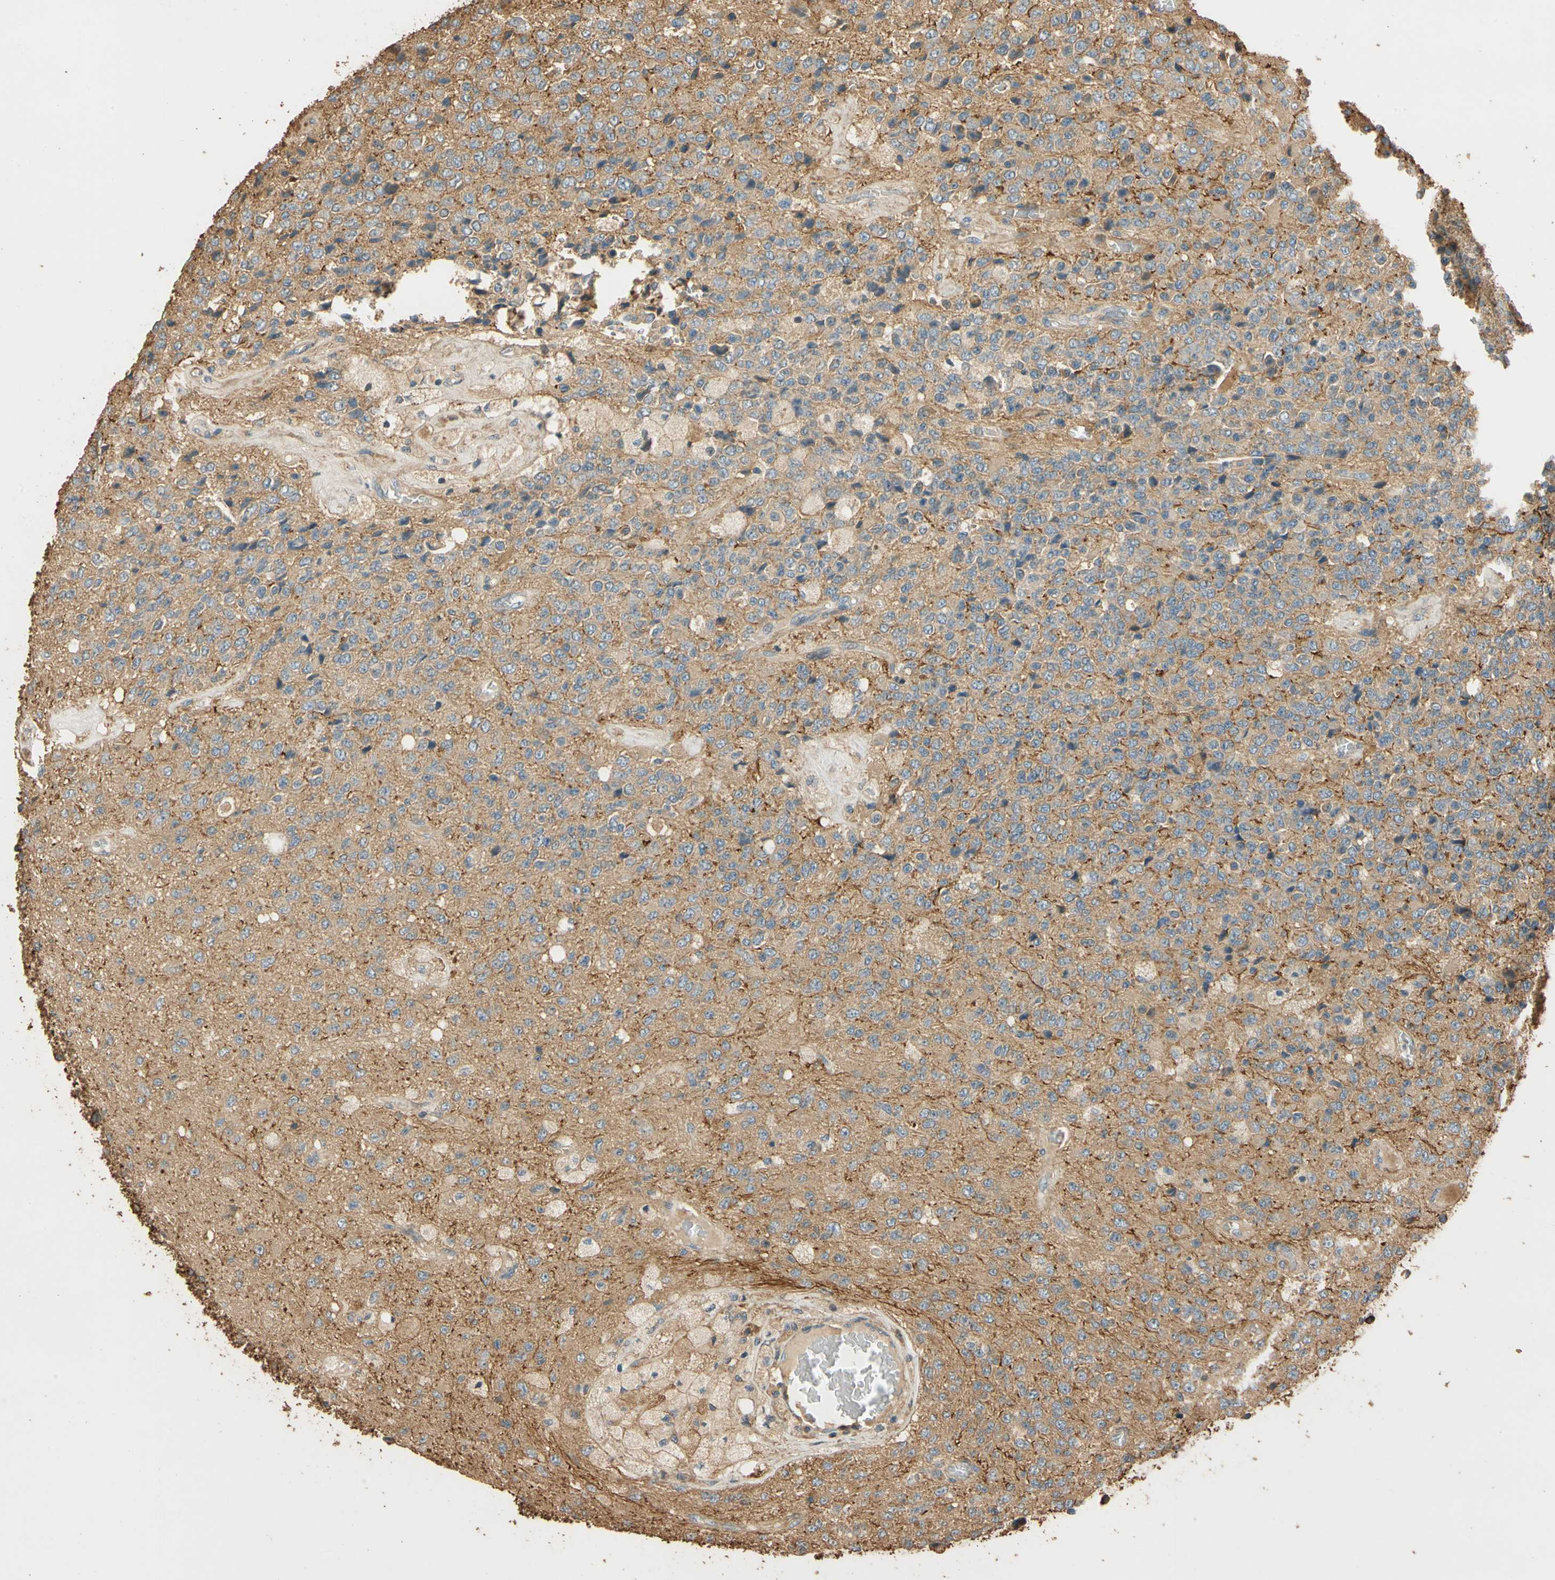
{"staining": {"intensity": "negative", "quantity": "none", "location": "none"}, "tissue": "glioma", "cell_type": "Tumor cells", "image_type": "cancer", "snomed": [{"axis": "morphology", "description": "Glioma, malignant, High grade"}, {"axis": "topography", "description": "pancreas cauda"}], "caption": "This histopathology image is of glioma stained with immunohistochemistry to label a protein in brown with the nuclei are counter-stained blue. There is no staining in tumor cells.", "gene": "MGRN1", "patient": {"sex": "male", "age": 60}}